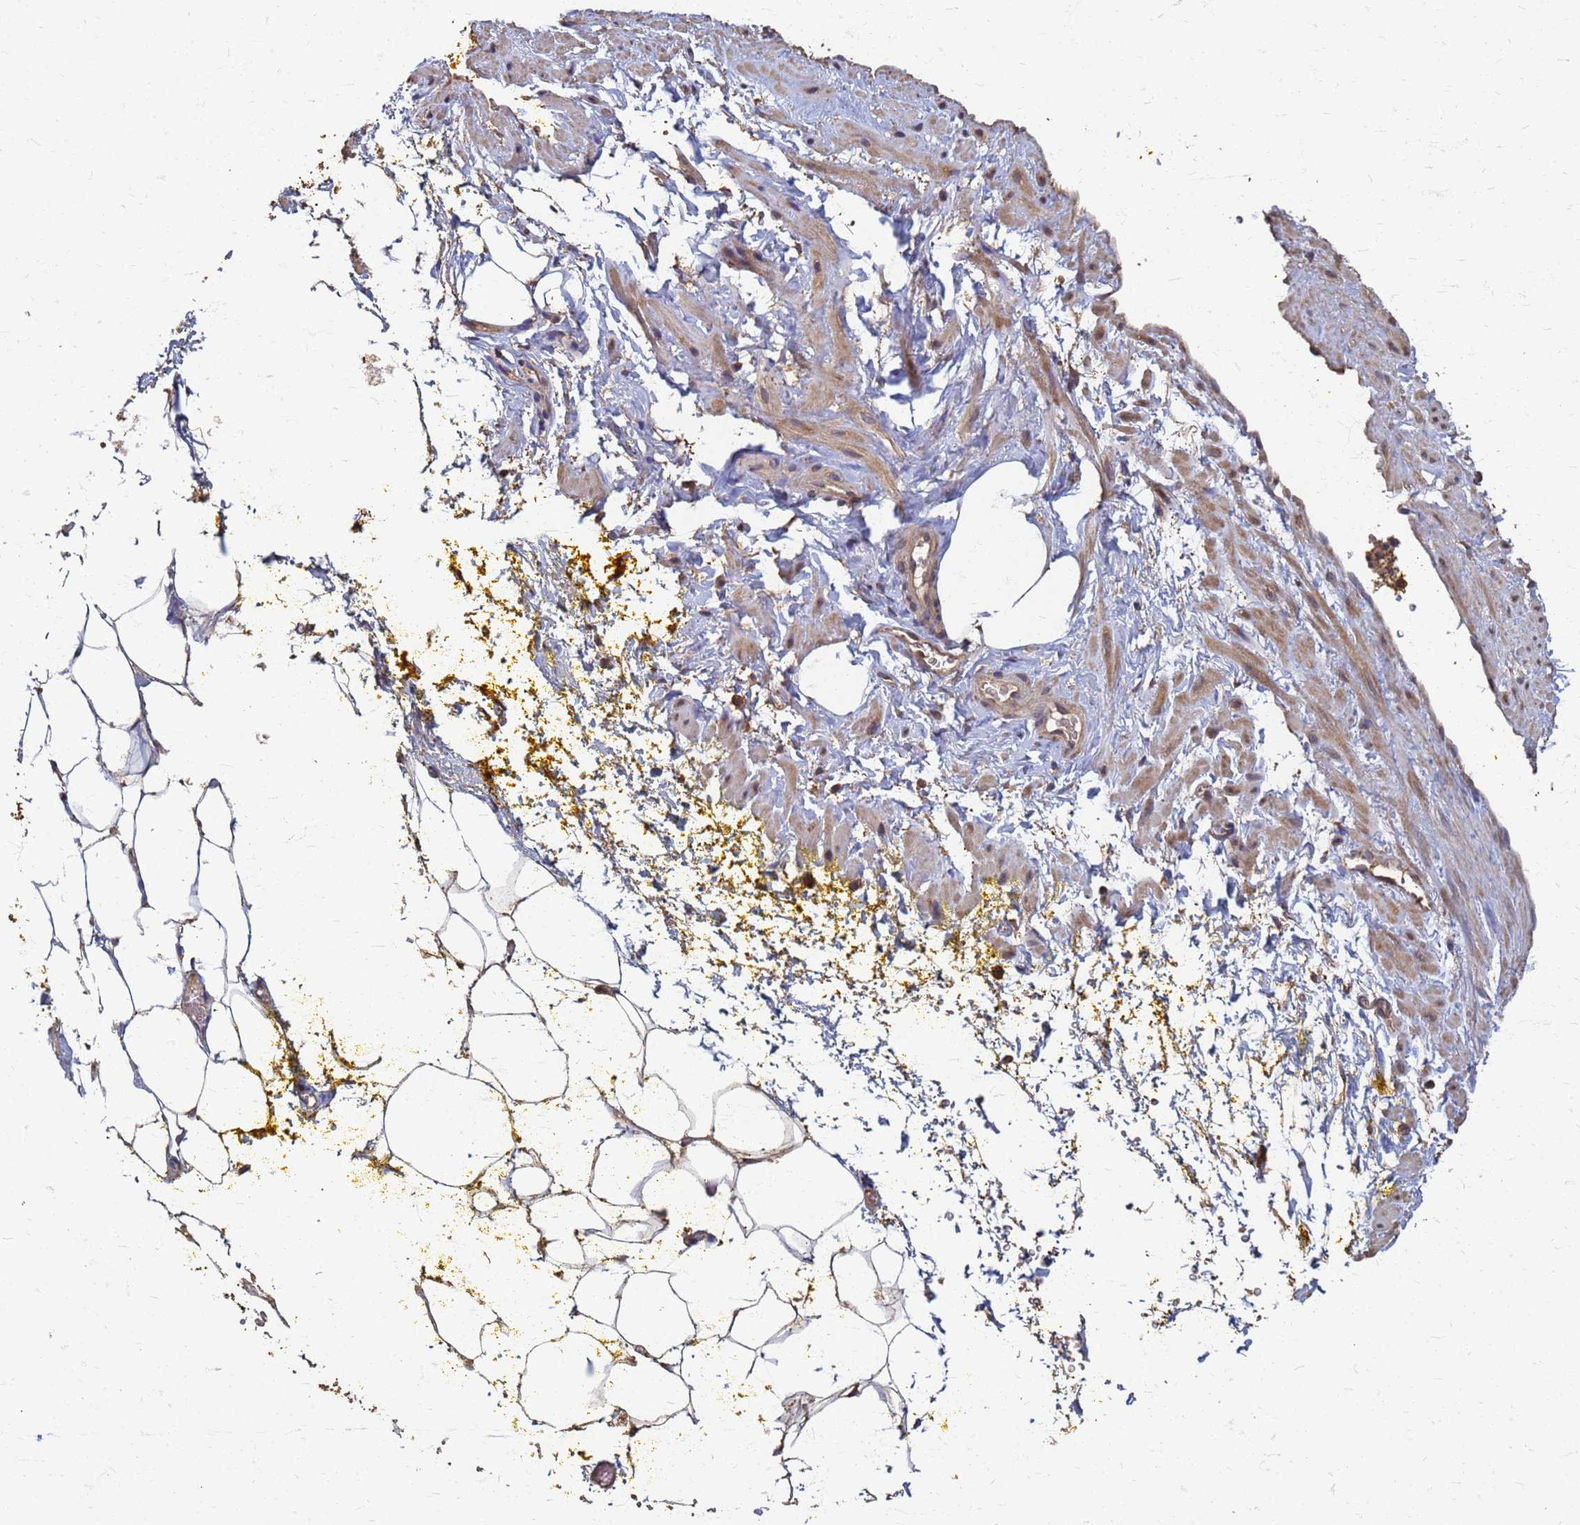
{"staining": {"intensity": "weak", "quantity": ">75%", "location": "cytoplasmic/membranous"}, "tissue": "adipose tissue", "cell_type": "Adipocytes", "image_type": "normal", "snomed": [{"axis": "morphology", "description": "Normal tissue, NOS"}, {"axis": "morphology", "description": "Adenocarcinoma, Low grade"}, {"axis": "topography", "description": "Prostate"}, {"axis": "topography", "description": "Peripheral nerve tissue"}], "caption": "Immunohistochemical staining of unremarkable human adipose tissue shows low levels of weak cytoplasmic/membranous staining in approximately >75% of adipocytes. Nuclei are stained in blue.", "gene": "DPH5", "patient": {"sex": "male", "age": 63}}